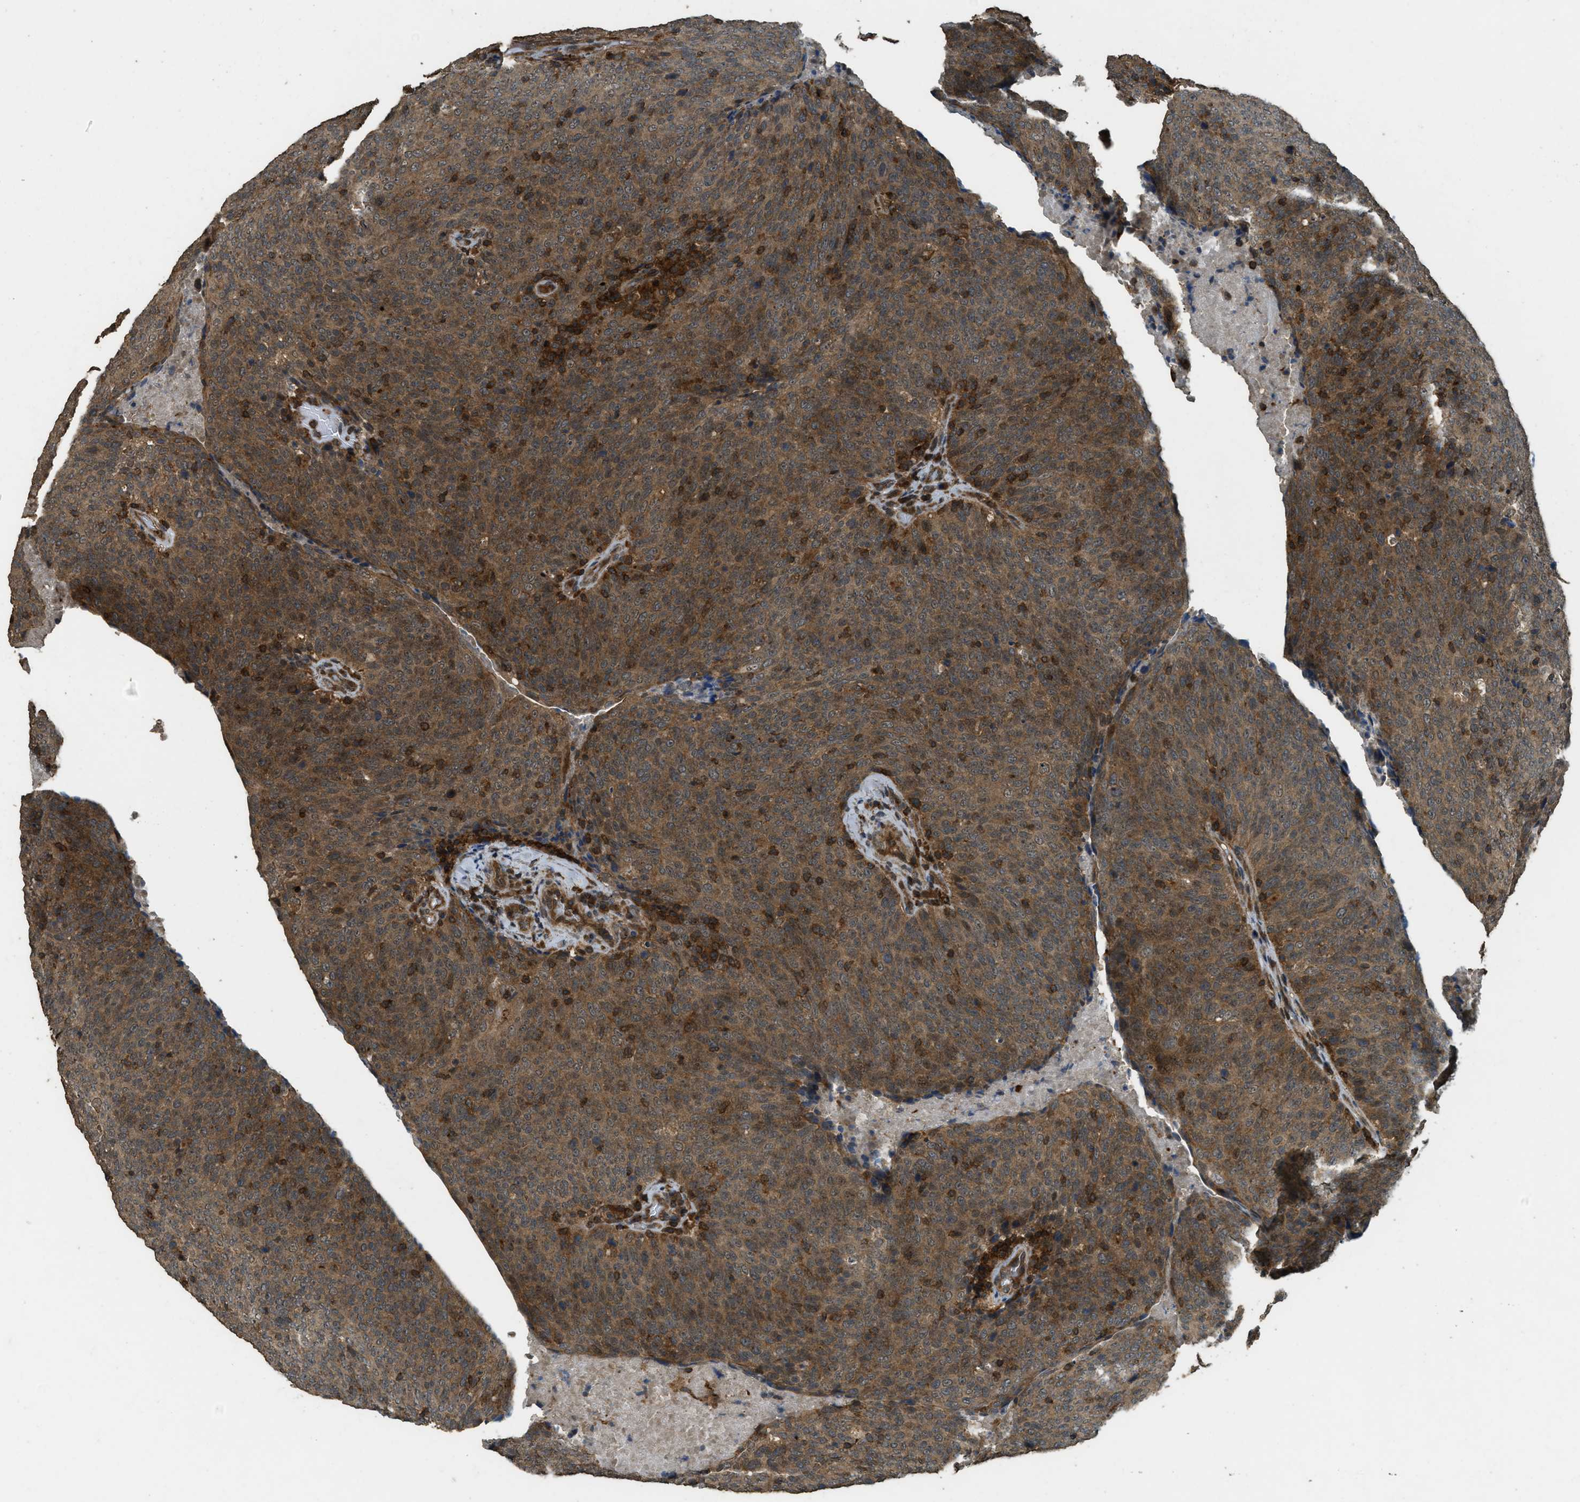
{"staining": {"intensity": "moderate", "quantity": ">75%", "location": "cytoplasmic/membranous"}, "tissue": "head and neck cancer", "cell_type": "Tumor cells", "image_type": "cancer", "snomed": [{"axis": "morphology", "description": "Squamous cell carcinoma, NOS"}, {"axis": "morphology", "description": "Squamous cell carcinoma, metastatic, NOS"}, {"axis": "topography", "description": "Lymph node"}, {"axis": "topography", "description": "Head-Neck"}], "caption": "An immunohistochemistry micrograph of neoplastic tissue is shown. Protein staining in brown highlights moderate cytoplasmic/membranous positivity in head and neck cancer within tumor cells. (brown staining indicates protein expression, while blue staining denotes nuclei).", "gene": "PPP6R3", "patient": {"sex": "male", "age": 62}}